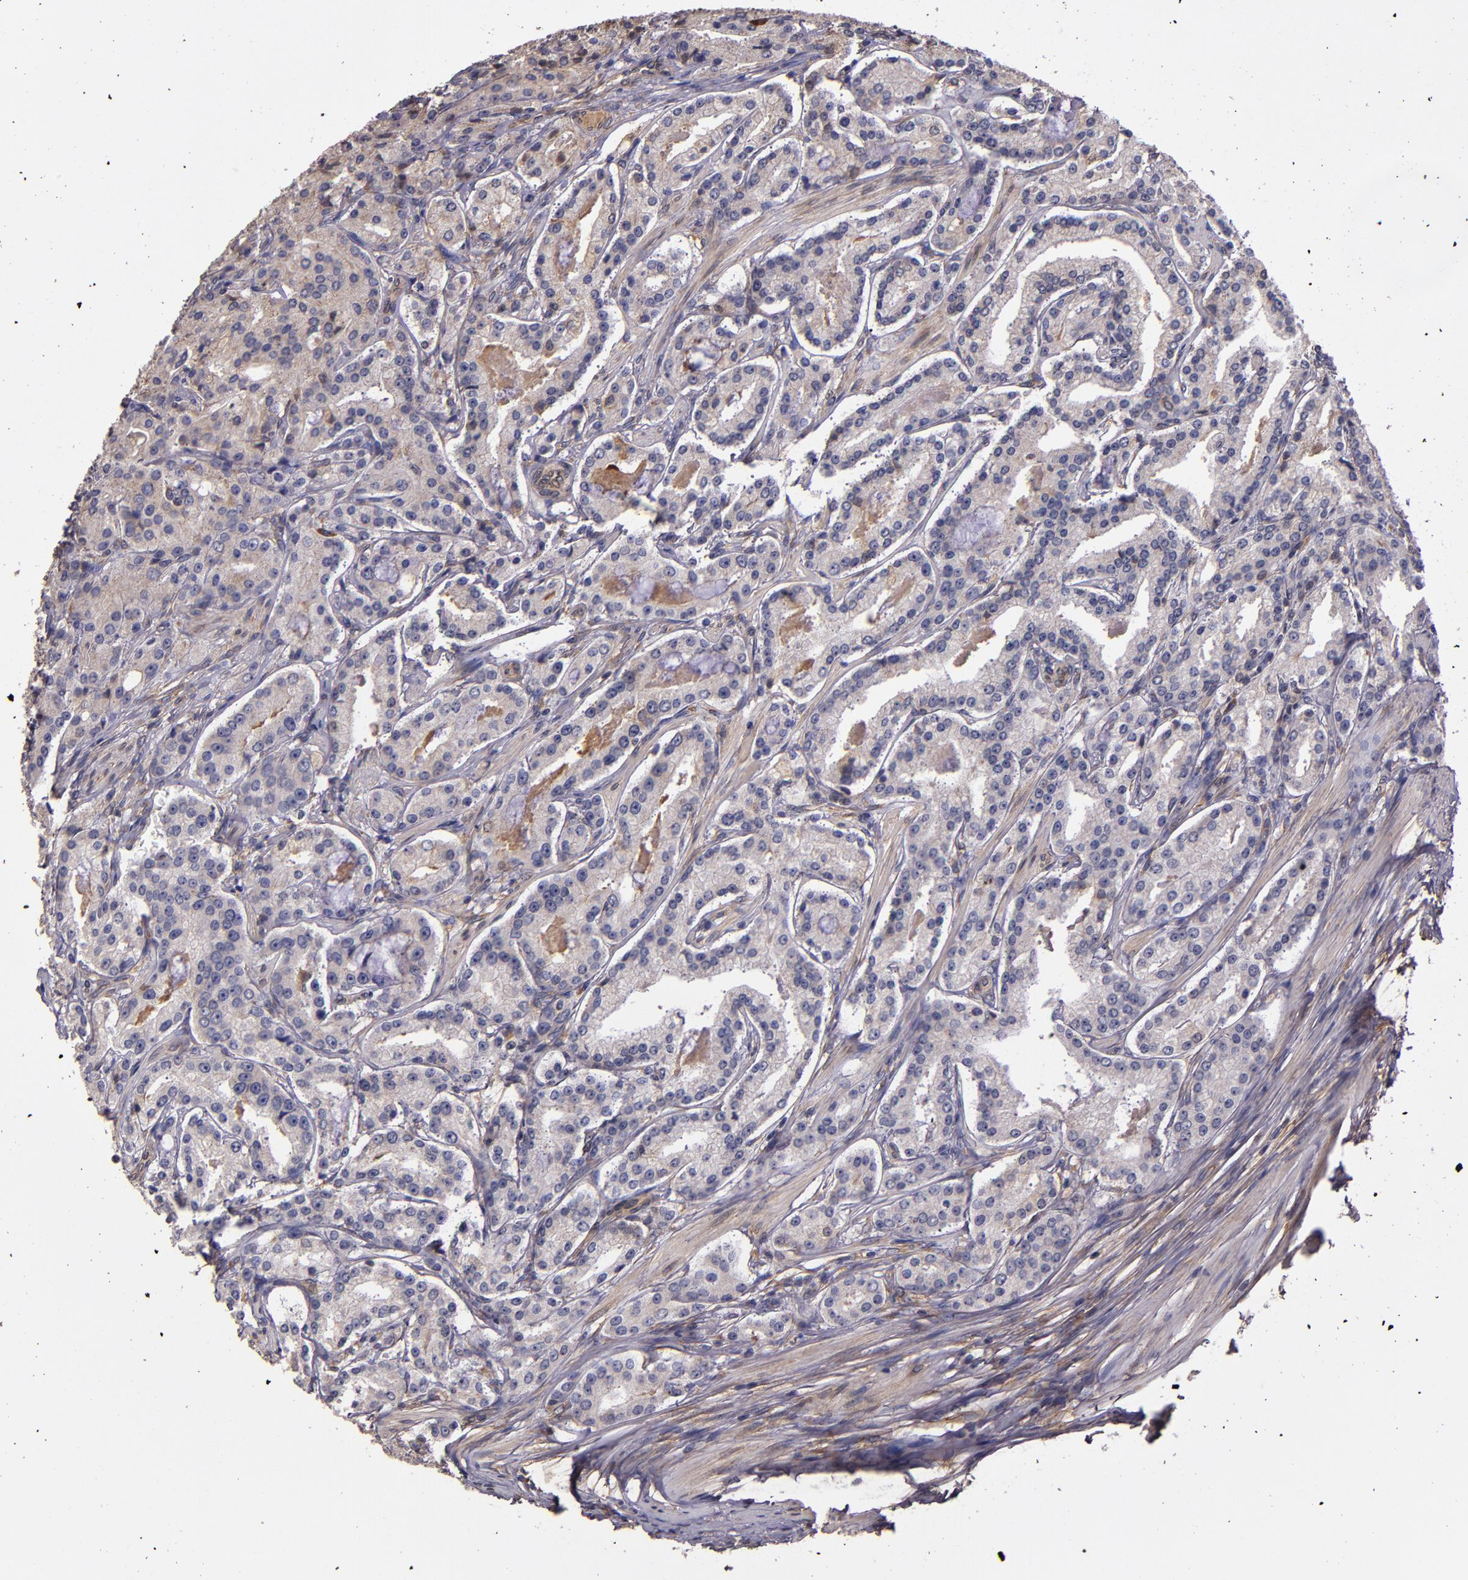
{"staining": {"intensity": "weak", "quantity": ">75%", "location": "cytoplasmic/membranous"}, "tissue": "prostate cancer", "cell_type": "Tumor cells", "image_type": "cancer", "snomed": [{"axis": "morphology", "description": "Adenocarcinoma, Medium grade"}, {"axis": "topography", "description": "Prostate"}], "caption": "Immunohistochemical staining of human prostate cancer (adenocarcinoma (medium-grade)) demonstrates low levels of weak cytoplasmic/membranous protein expression in approximately >75% of tumor cells.", "gene": "PRAF2", "patient": {"sex": "male", "age": 72}}